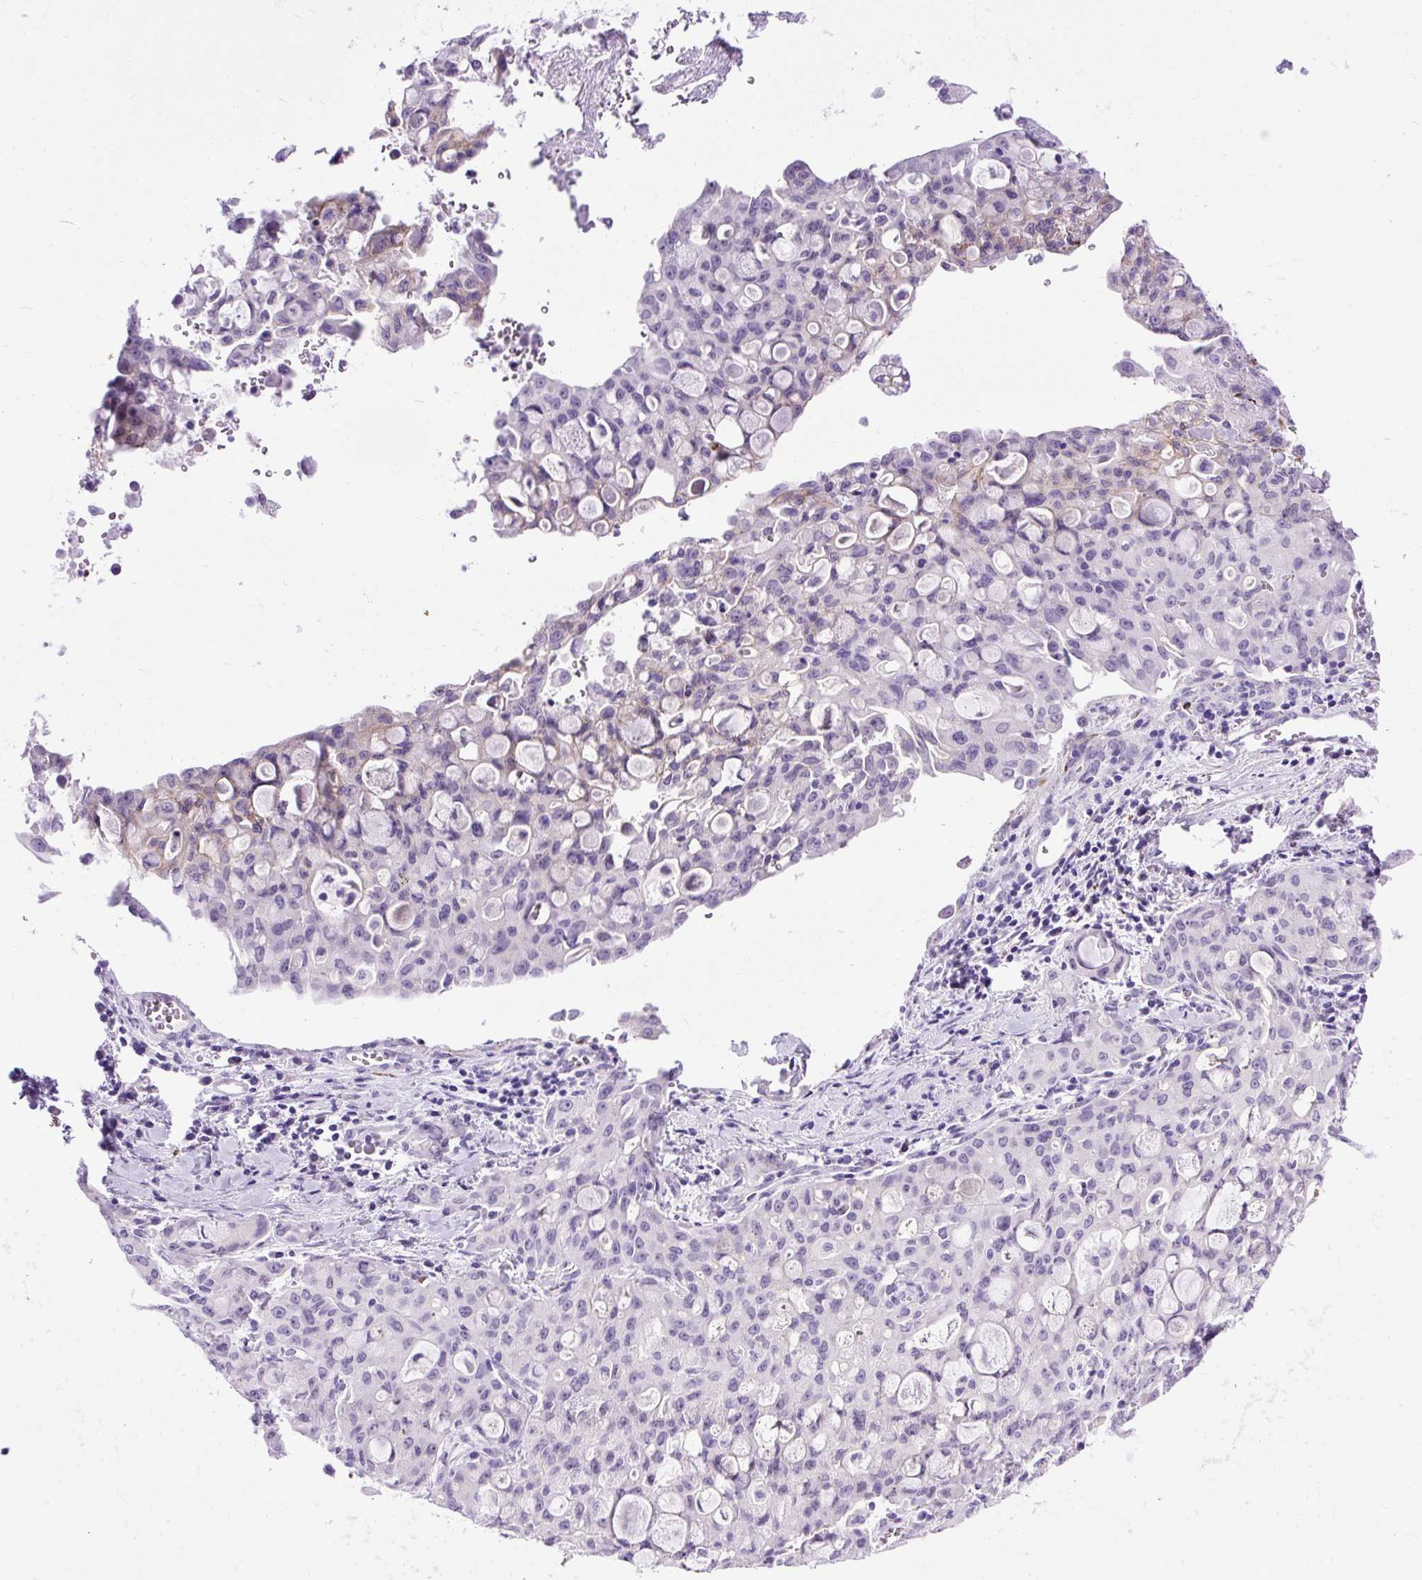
{"staining": {"intensity": "negative", "quantity": "none", "location": "none"}, "tissue": "lung cancer", "cell_type": "Tumor cells", "image_type": "cancer", "snomed": [{"axis": "morphology", "description": "Adenocarcinoma, NOS"}, {"axis": "topography", "description": "Lung"}], "caption": "The photomicrograph demonstrates no significant staining in tumor cells of lung cancer.", "gene": "ZNF256", "patient": {"sex": "female", "age": 44}}